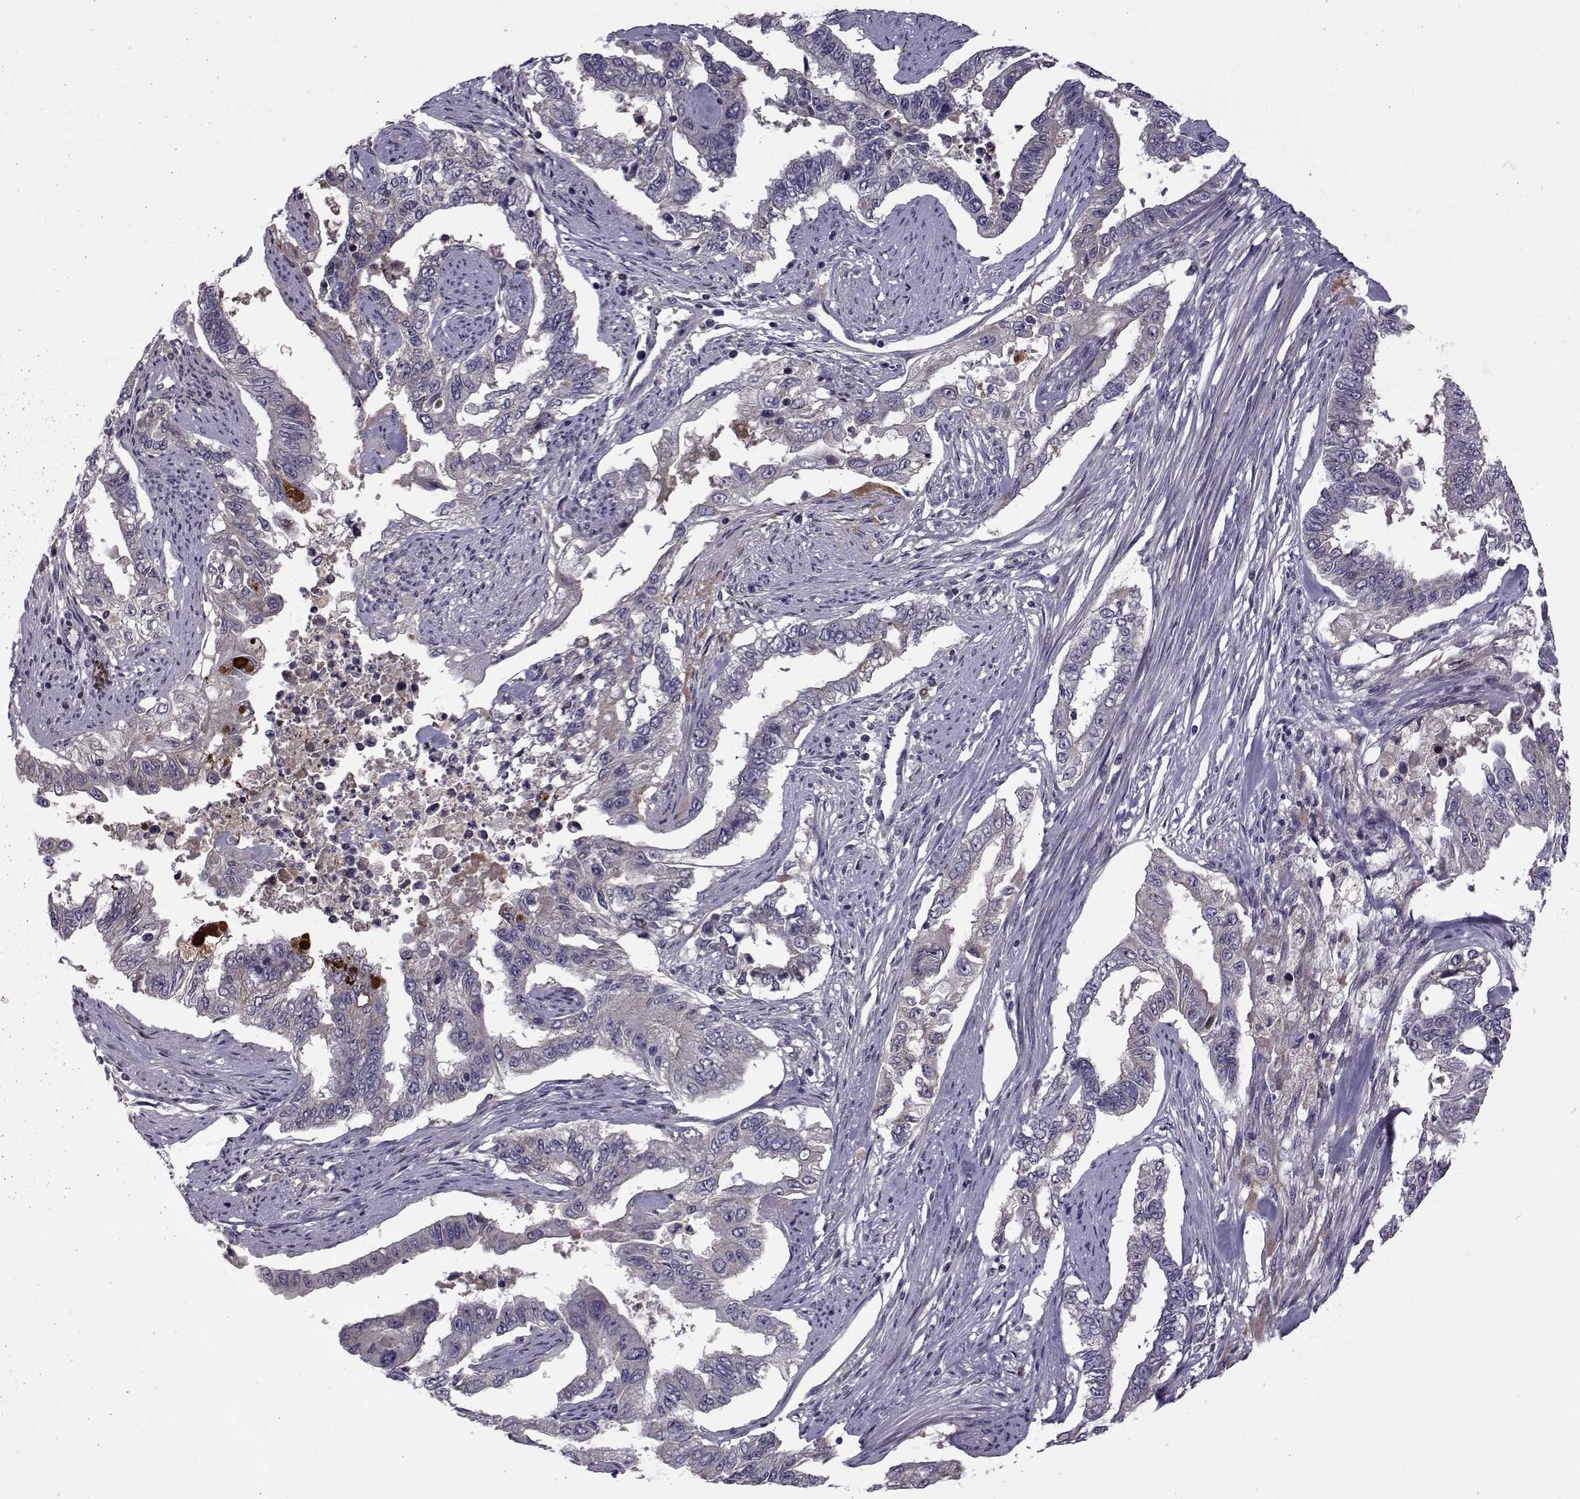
{"staining": {"intensity": "negative", "quantity": "none", "location": "none"}, "tissue": "endometrial cancer", "cell_type": "Tumor cells", "image_type": "cancer", "snomed": [{"axis": "morphology", "description": "Adenocarcinoma, NOS"}, {"axis": "topography", "description": "Uterus"}], "caption": "An immunohistochemistry (IHC) micrograph of adenocarcinoma (endometrial) is shown. There is no staining in tumor cells of adenocarcinoma (endometrial).", "gene": "TNFRSF11B", "patient": {"sex": "female", "age": 59}}